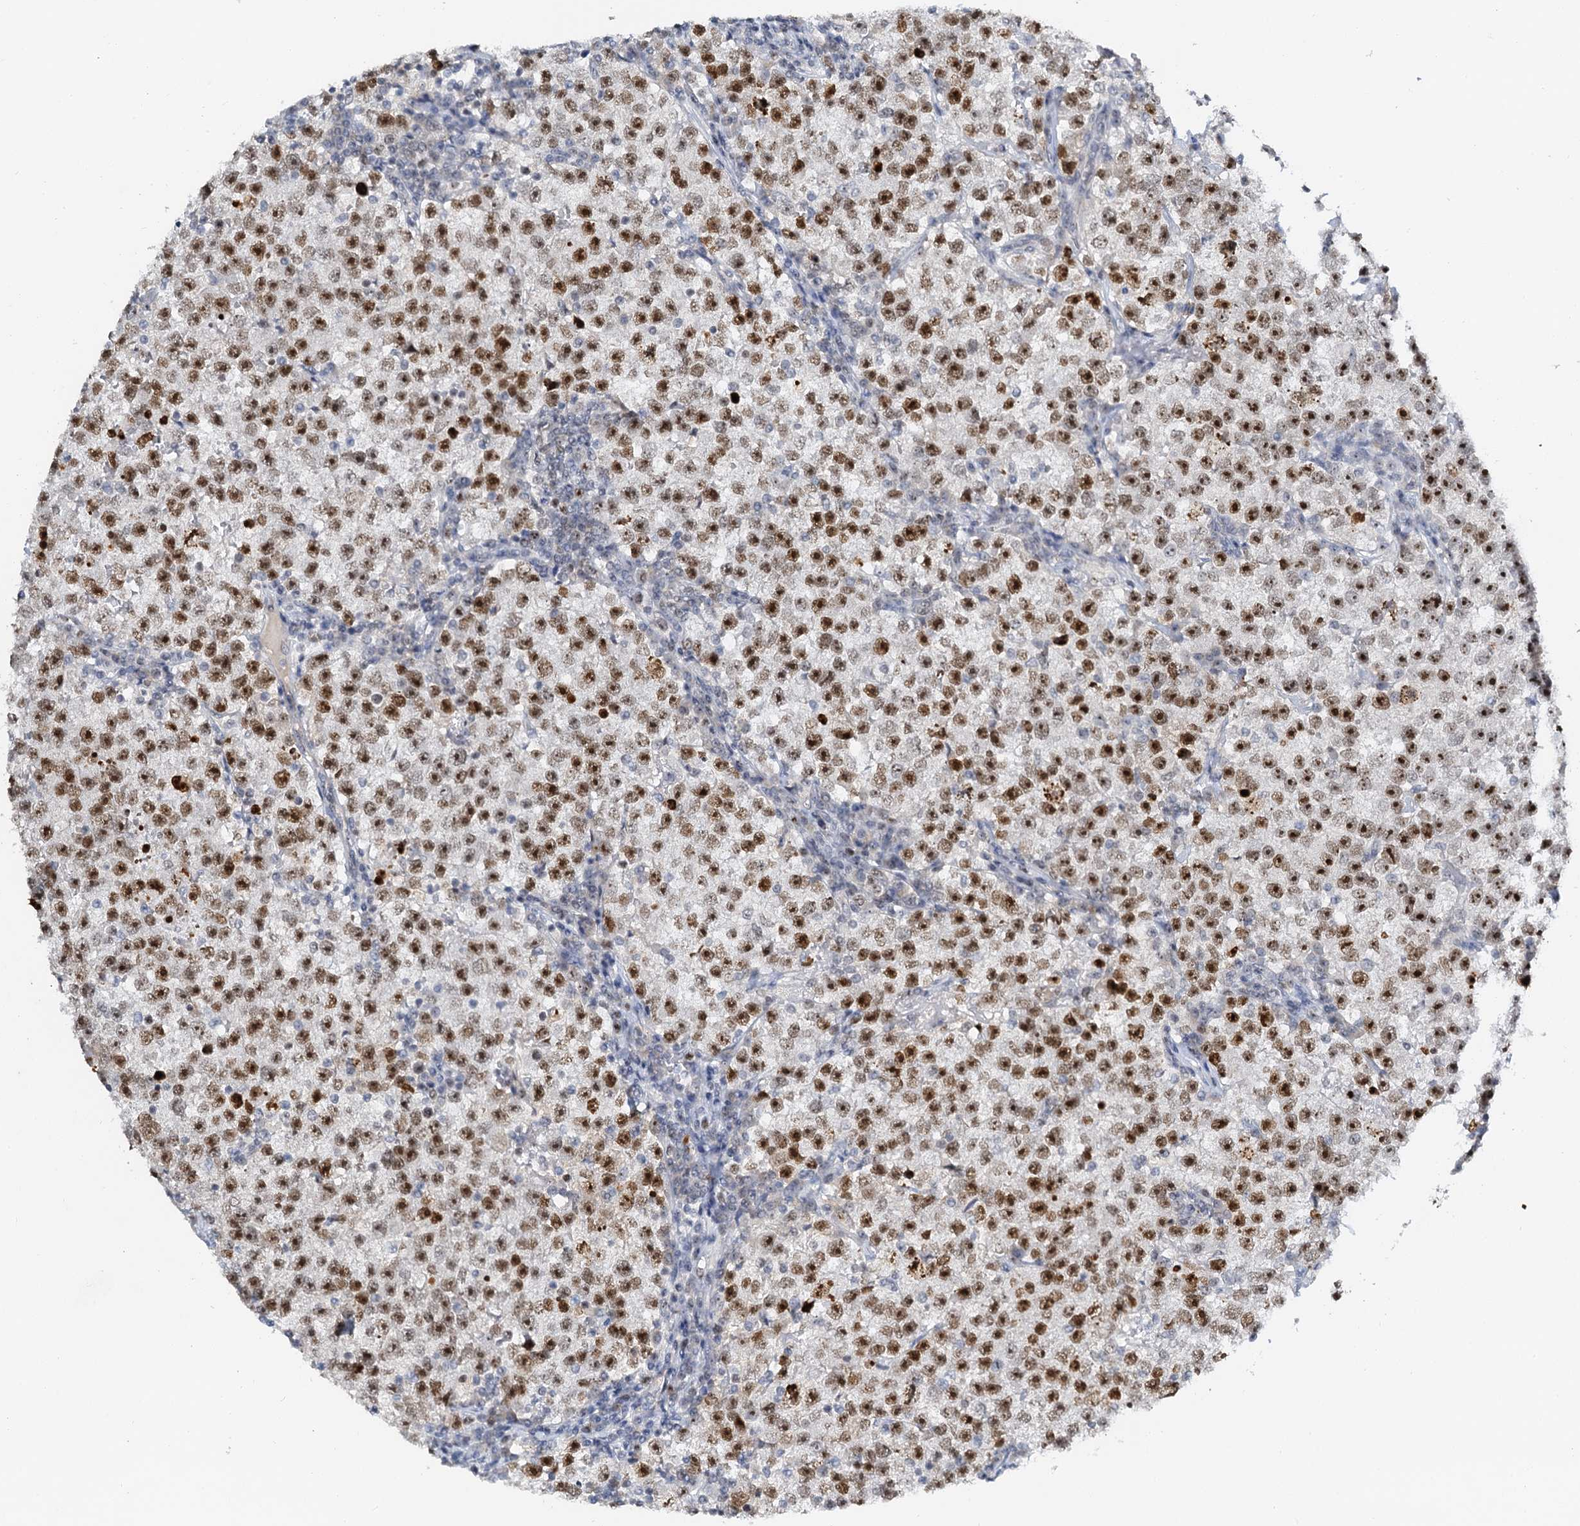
{"staining": {"intensity": "strong", "quantity": ">75%", "location": "nuclear"}, "tissue": "testis cancer", "cell_type": "Tumor cells", "image_type": "cancer", "snomed": [{"axis": "morphology", "description": "Seminoma, NOS"}, {"axis": "topography", "description": "Testis"}], "caption": "About >75% of tumor cells in human testis cancer (seminoma) display strong nuclear protein positivity as visualized by brown immunohistochemical staining.", "gene": "NOP2", "patient": {"sex": "male", "age": 22}}